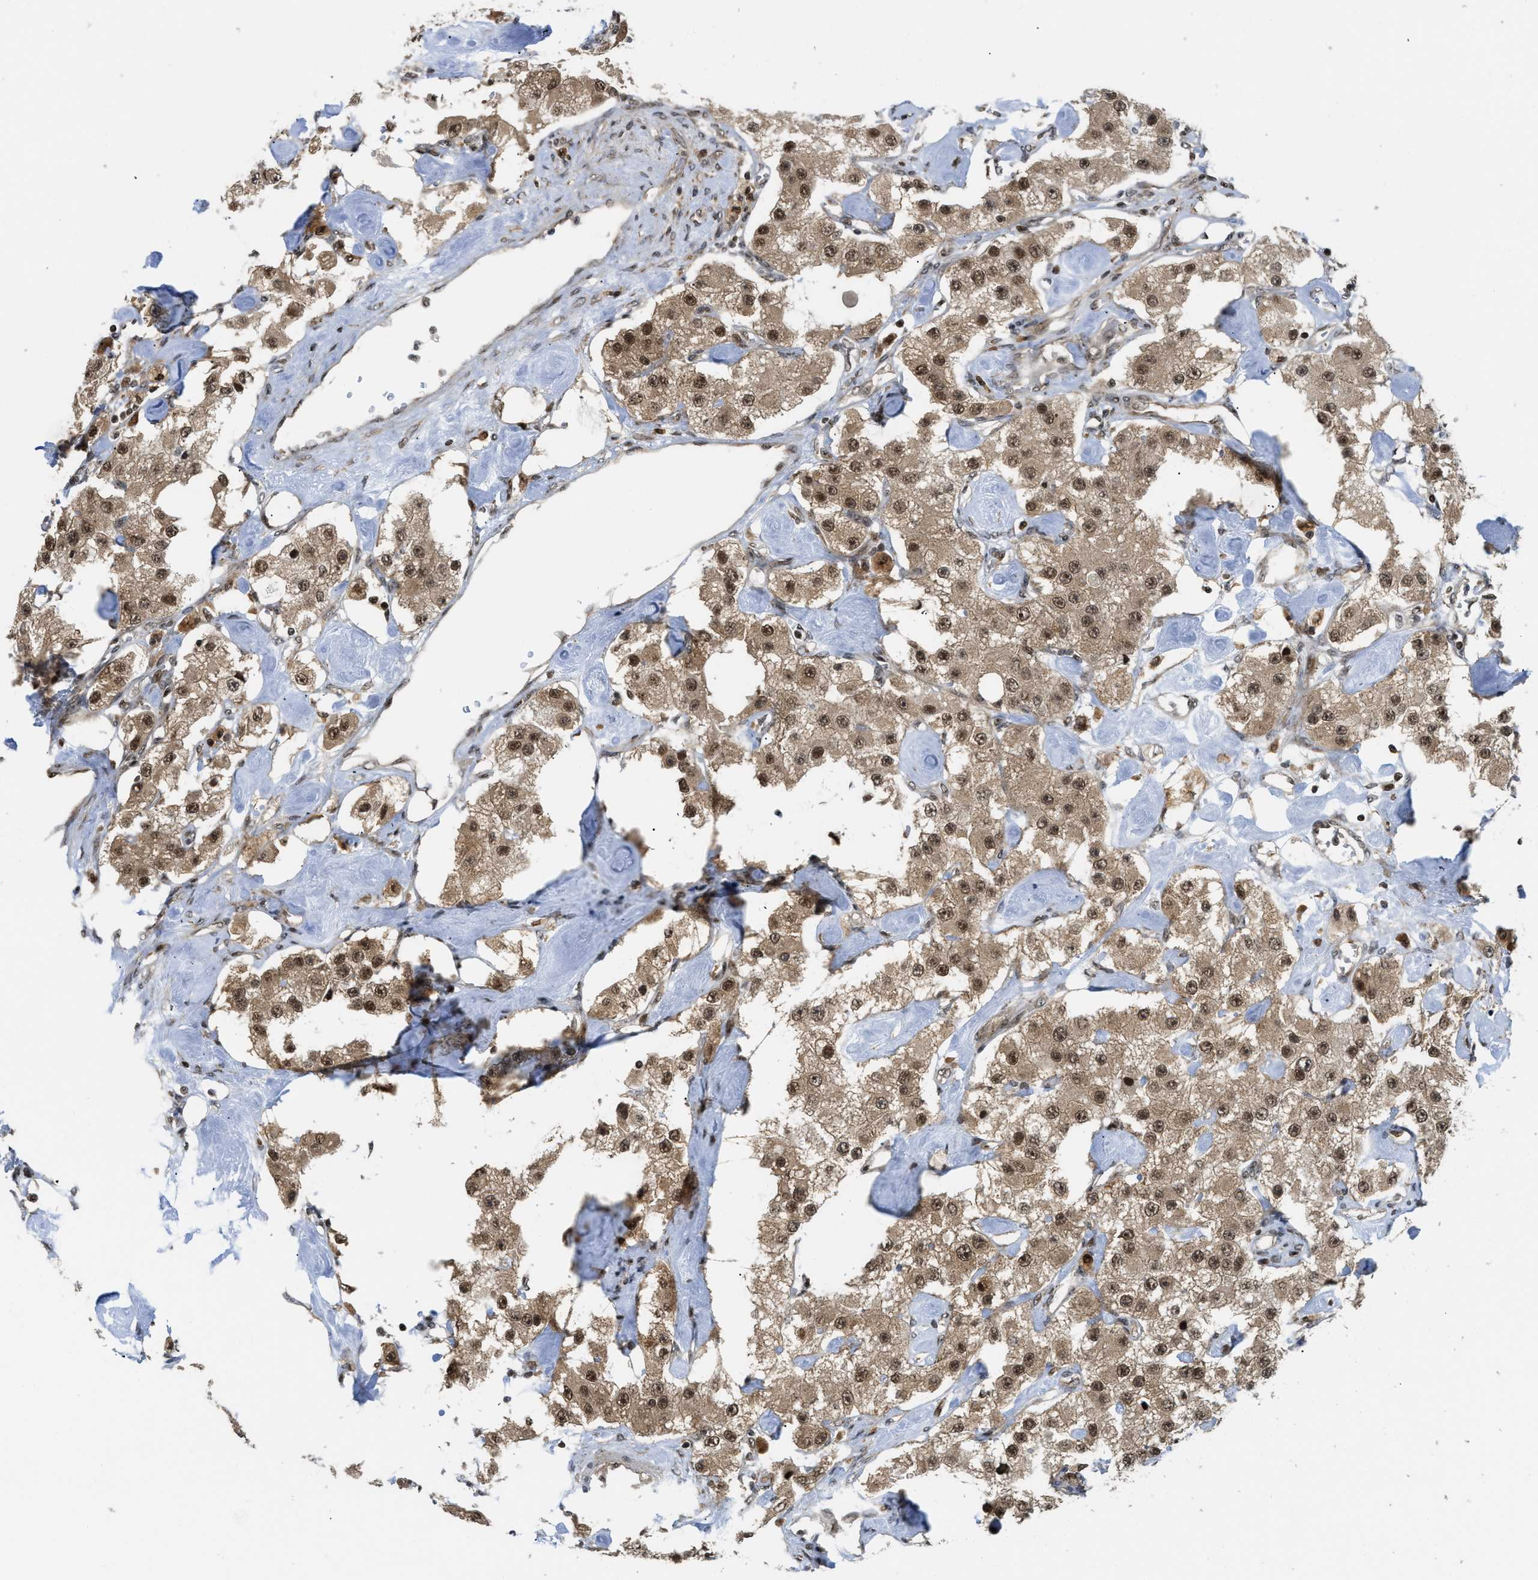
{"staining": {"intensity": "moderate", "quantity": ">75%", "location": "cytoplasmic/membranous,nuclear"}, "tissue": "carcinoid", "cell_type": "Tumor cells", "image_type": "cancer", "snomed": [{"axis": "morphology", "description": "Carcinoid, malignant, NOS"}, {"axis": "topography", "description": "Pancreas"}], "caption": "This photomicrograph exhibits immunohistochemistry staining of human malignant carcinoid, with medium moderate cytoplasmic/membranous and nuclear expression in approximately >75% of tumor cells.", "gene": "TACC1", "patient": {"sex": "male", "age": 41}}